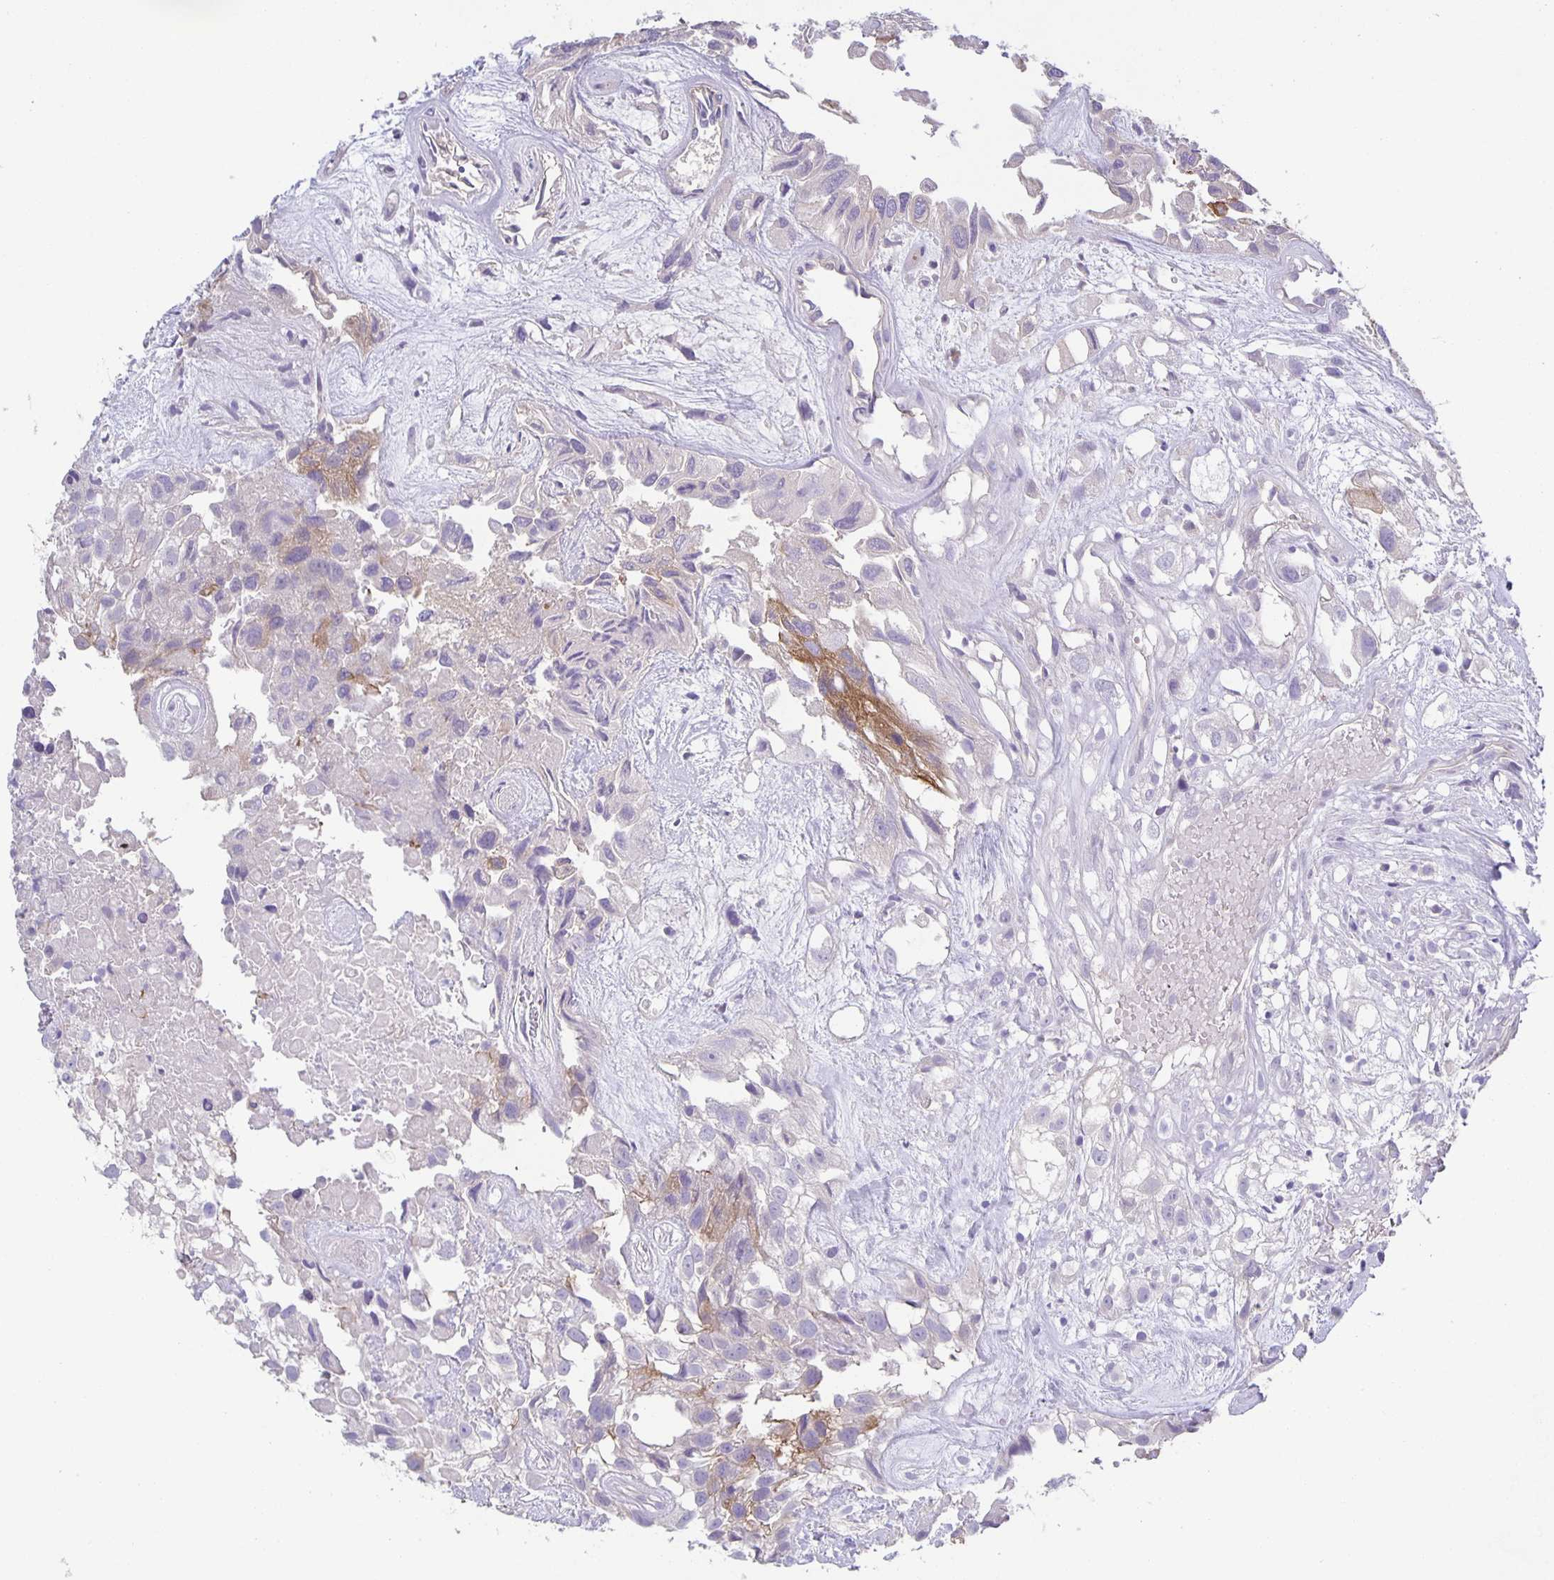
{"staining": {"intensity": "negative", "quantity": "none", "location": "none"}, "tissue": "urothelial cancer", "cell_type": "Tumor cells", "image_type": "cancer", "snomed": [{"axis": "morphology", "description": "Urothelial carcinoma, High grade"}, {"axis": "topography", "description": "Urinary bladder"}], "caption": "Tumor cells show no significant expression in urothelial carcinoma (high-grade).", "gene": "PTPN3", "patient": {"sex": "male", "age": 56}}